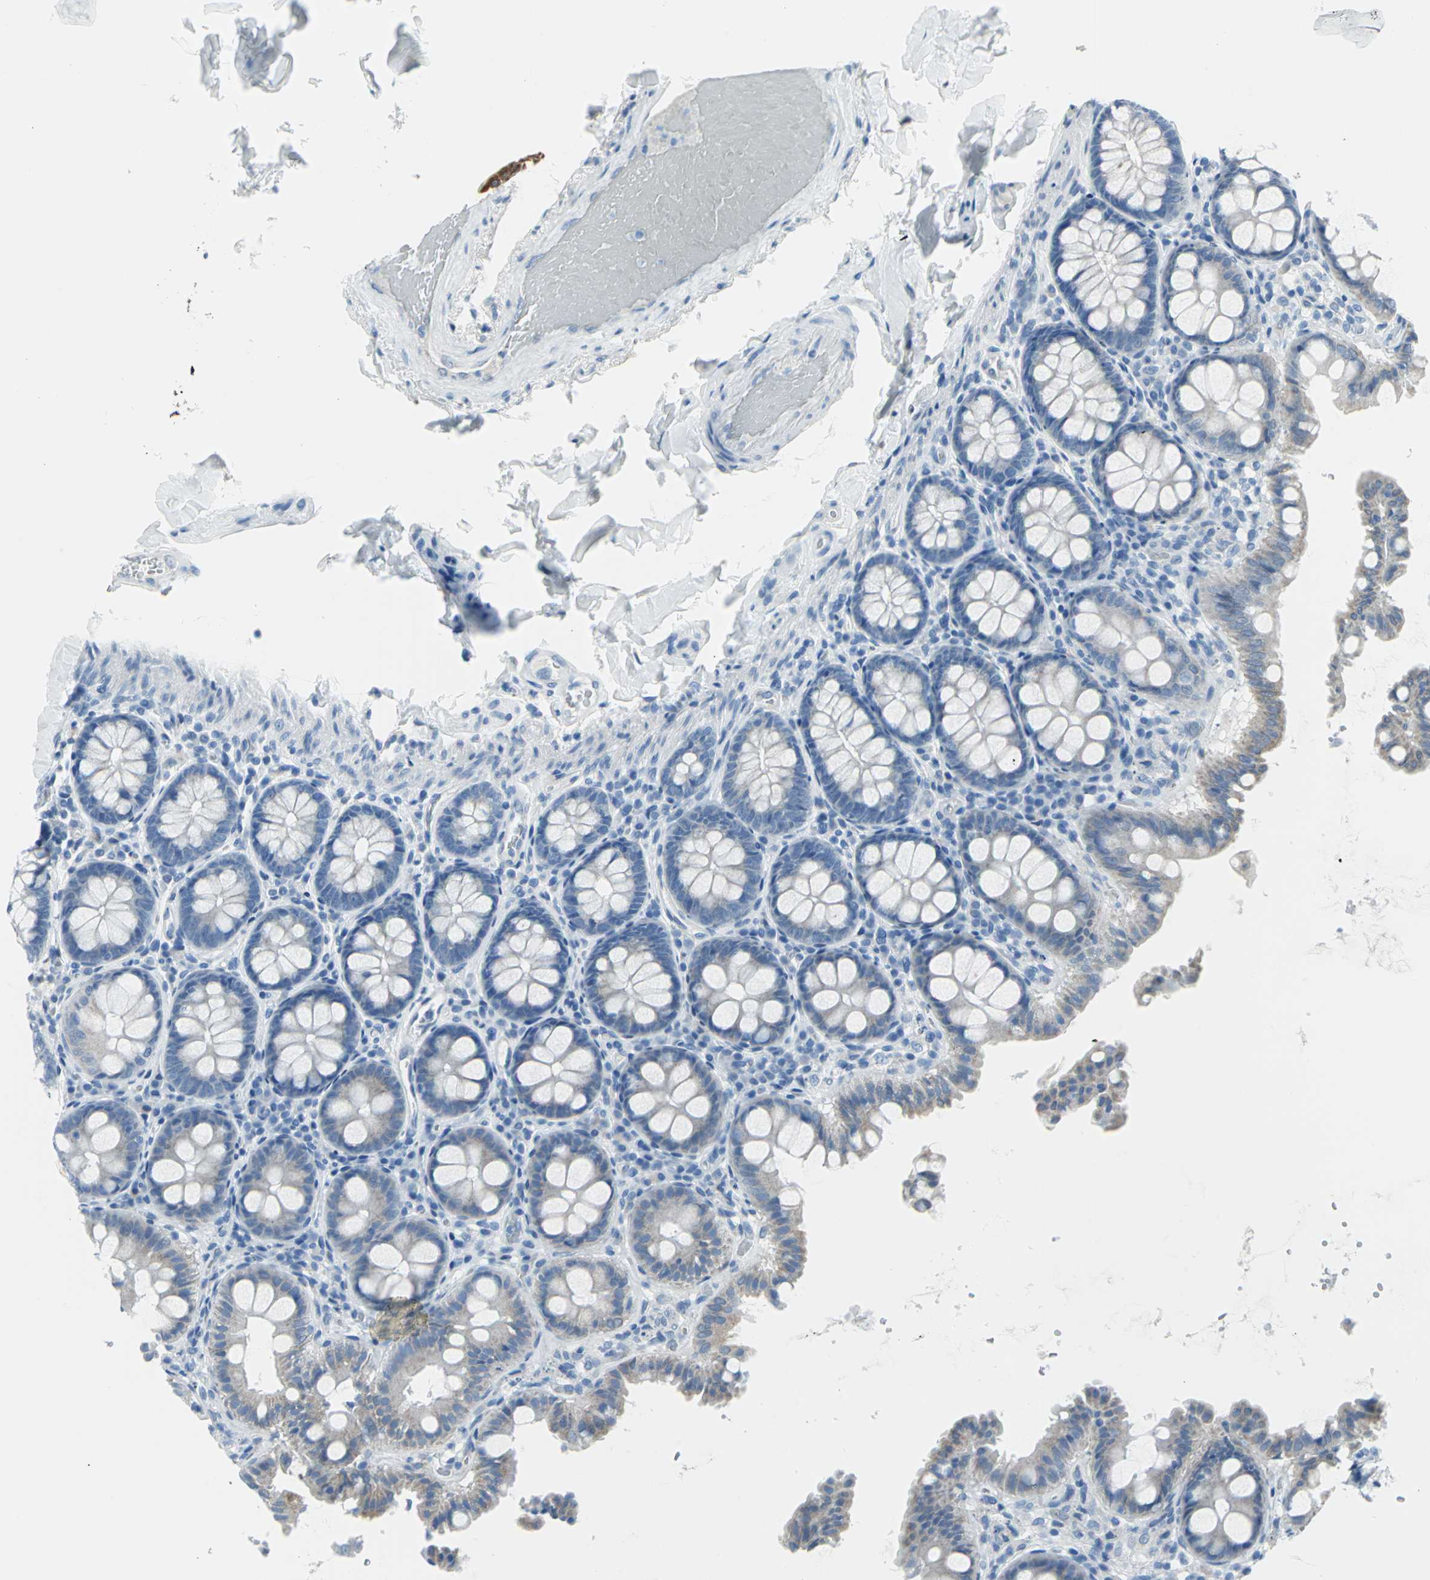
{"staining": {"intensity": "negative", "quantity": "none", "location": "none"}, "tissue": "colon", "cell_type": "Endothelial cells", "image_type": "normal", "snomed": [{"axis": "morphology", "description": "Normal tissue, NOS"}, {"axis": "topography", "description": "Colon"}], "caption": "IHC micrograph of normal human colon stained for a protein (brown), which exhibits no expression in endothelial cells. Brightfield microscopy of immunohistochemistry stained with DAB (brown) and hematoxylin (blue), captured at high magnification.", "gene": "CYB5A", "patient": {"sex": "female", "age": 61}}